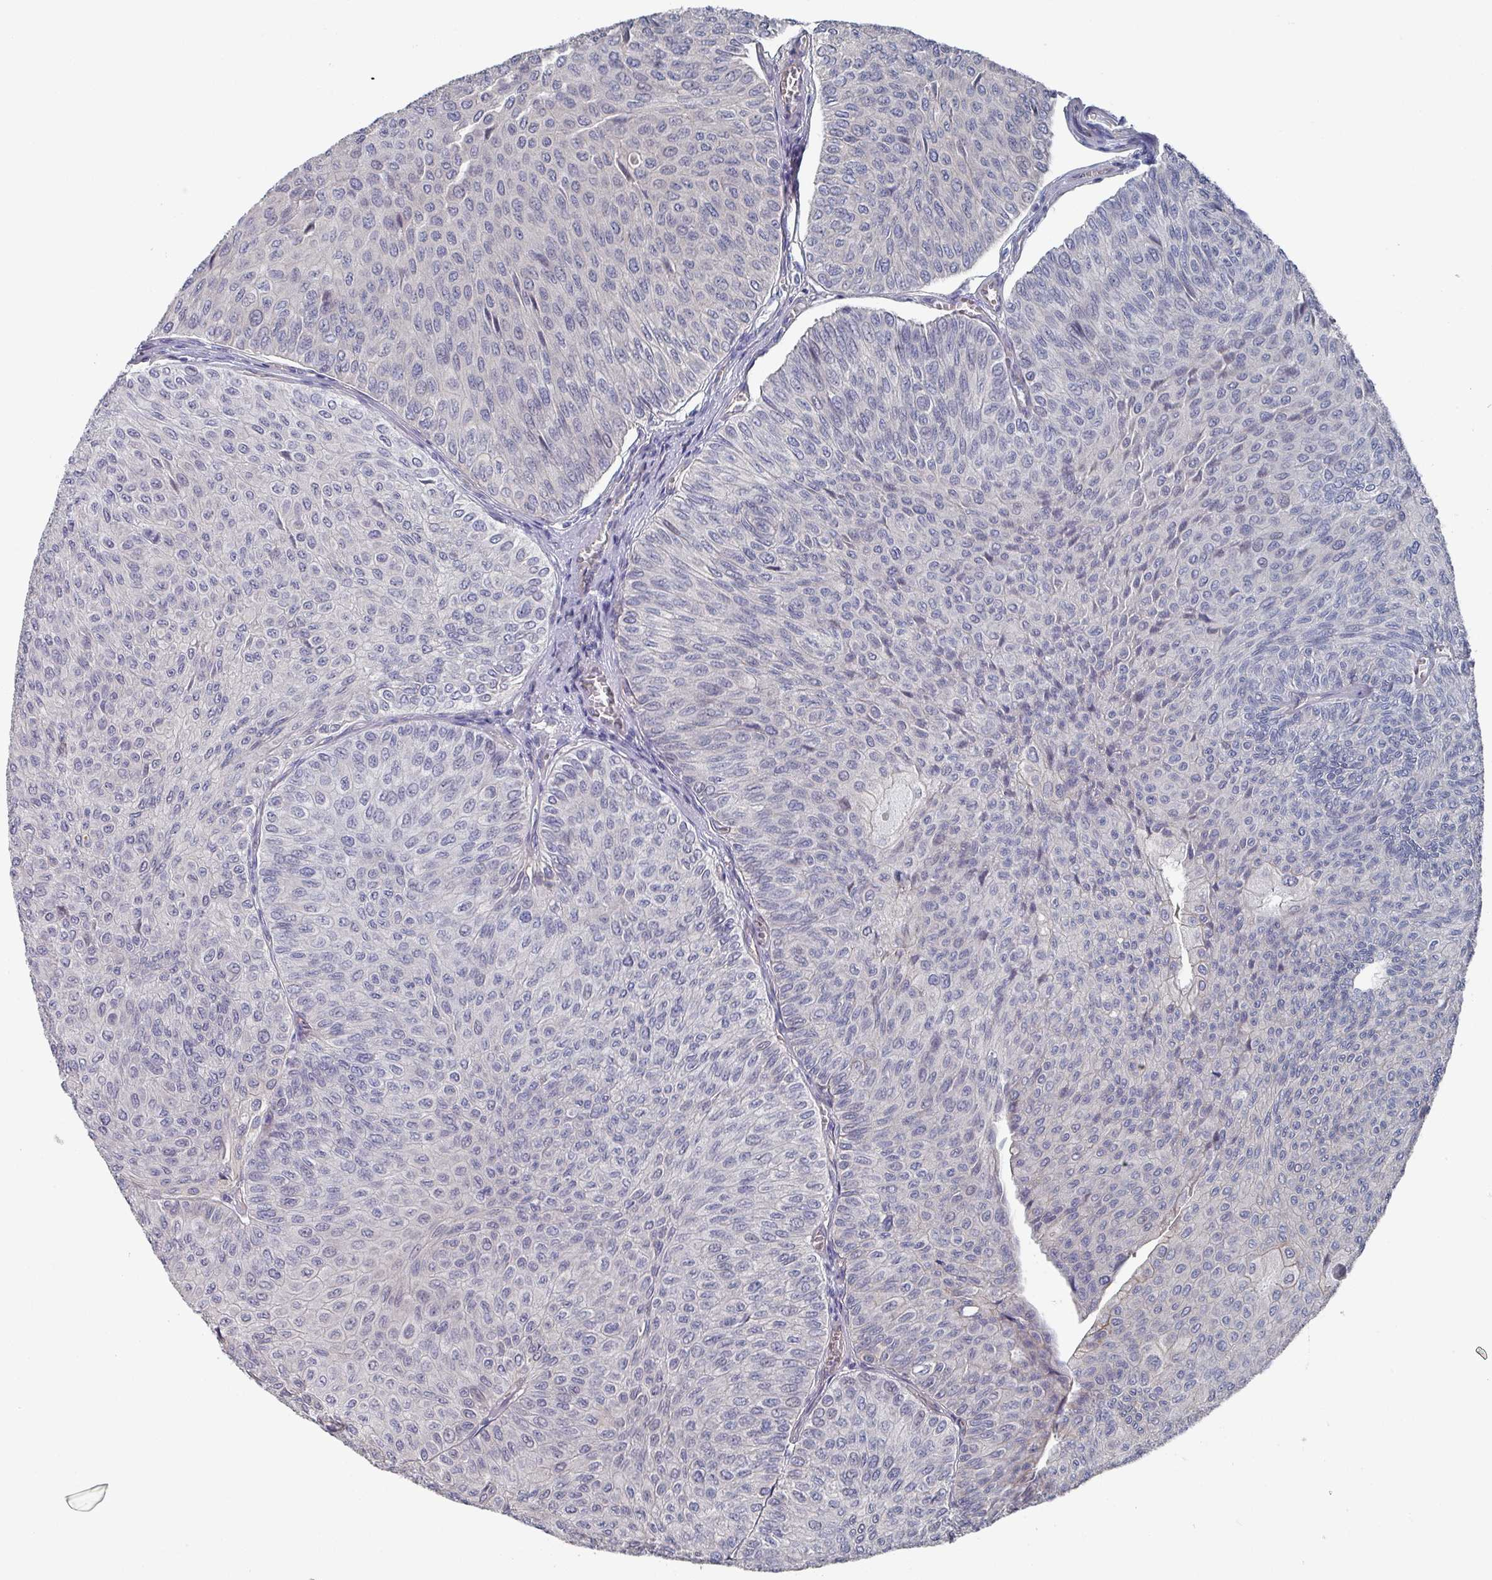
{"staining": {"intensity": "negative", "quantity": "none", "location": "none"}, "tissue": "urothelial cancer", "cell_type": "Tumor cells", "image_type": "cancer", "snomed": [{"axis": "morphology", "description": "Urothelial carcinoma, NOS"}, {"axis": "topography", "description": "Urinary bladder"}], "caption": "The micrograph displays no significant staining in tumor cells of urothelial cancer. The staining is performed using DAB brown chromogen with nuclei counter-stained in using hematoxylin.", "gene": "EFL1", "patient": {"sex": "male", "age": 59}}